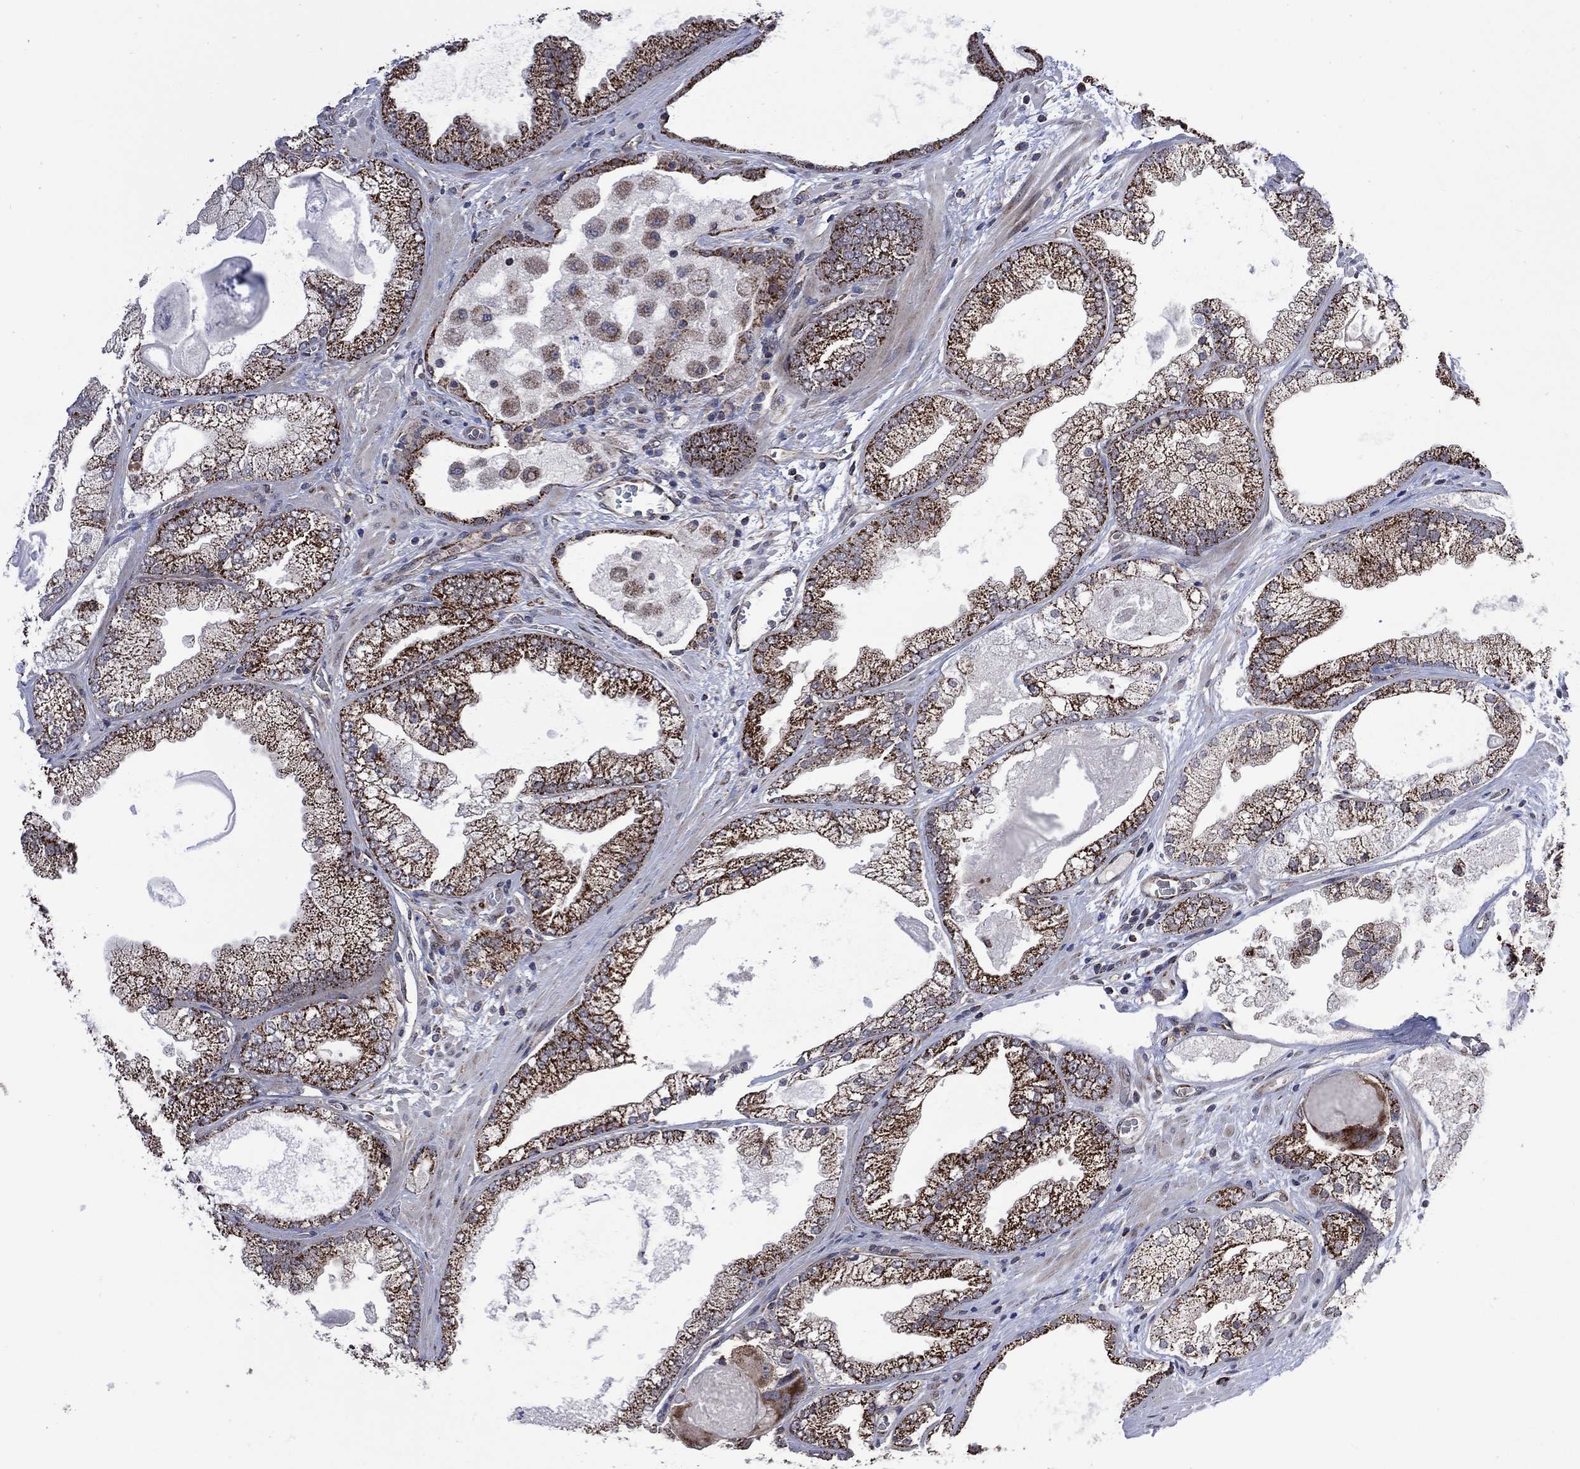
{"staining": {"intensity": "moderate", "quantity": "25%-75%", "location": "cytoplasmic/membranous"}, "tissue": "prostate cancer", "cell_type": "Tumor cells", "image_type": "cancer", "snomed": [{"axis": "morphology", "description": "Adenocarcinoma, Low grade"}, {"axis": "topography", "description": "Prostate"}], "caption": "Immunohistochemistry (IHC) image of neoplastic tissue: low-grade adenocarcinoma (prostate) stained using immunohistochemistry displays medium levels of moderate protein expression localized specifically in the cytoplasmic/membranous of tumor cells, appearing as a cytoplasmic/membranous brown color.", "gene": "HTD2", "patient": {"sex": "male", "age": 57}}